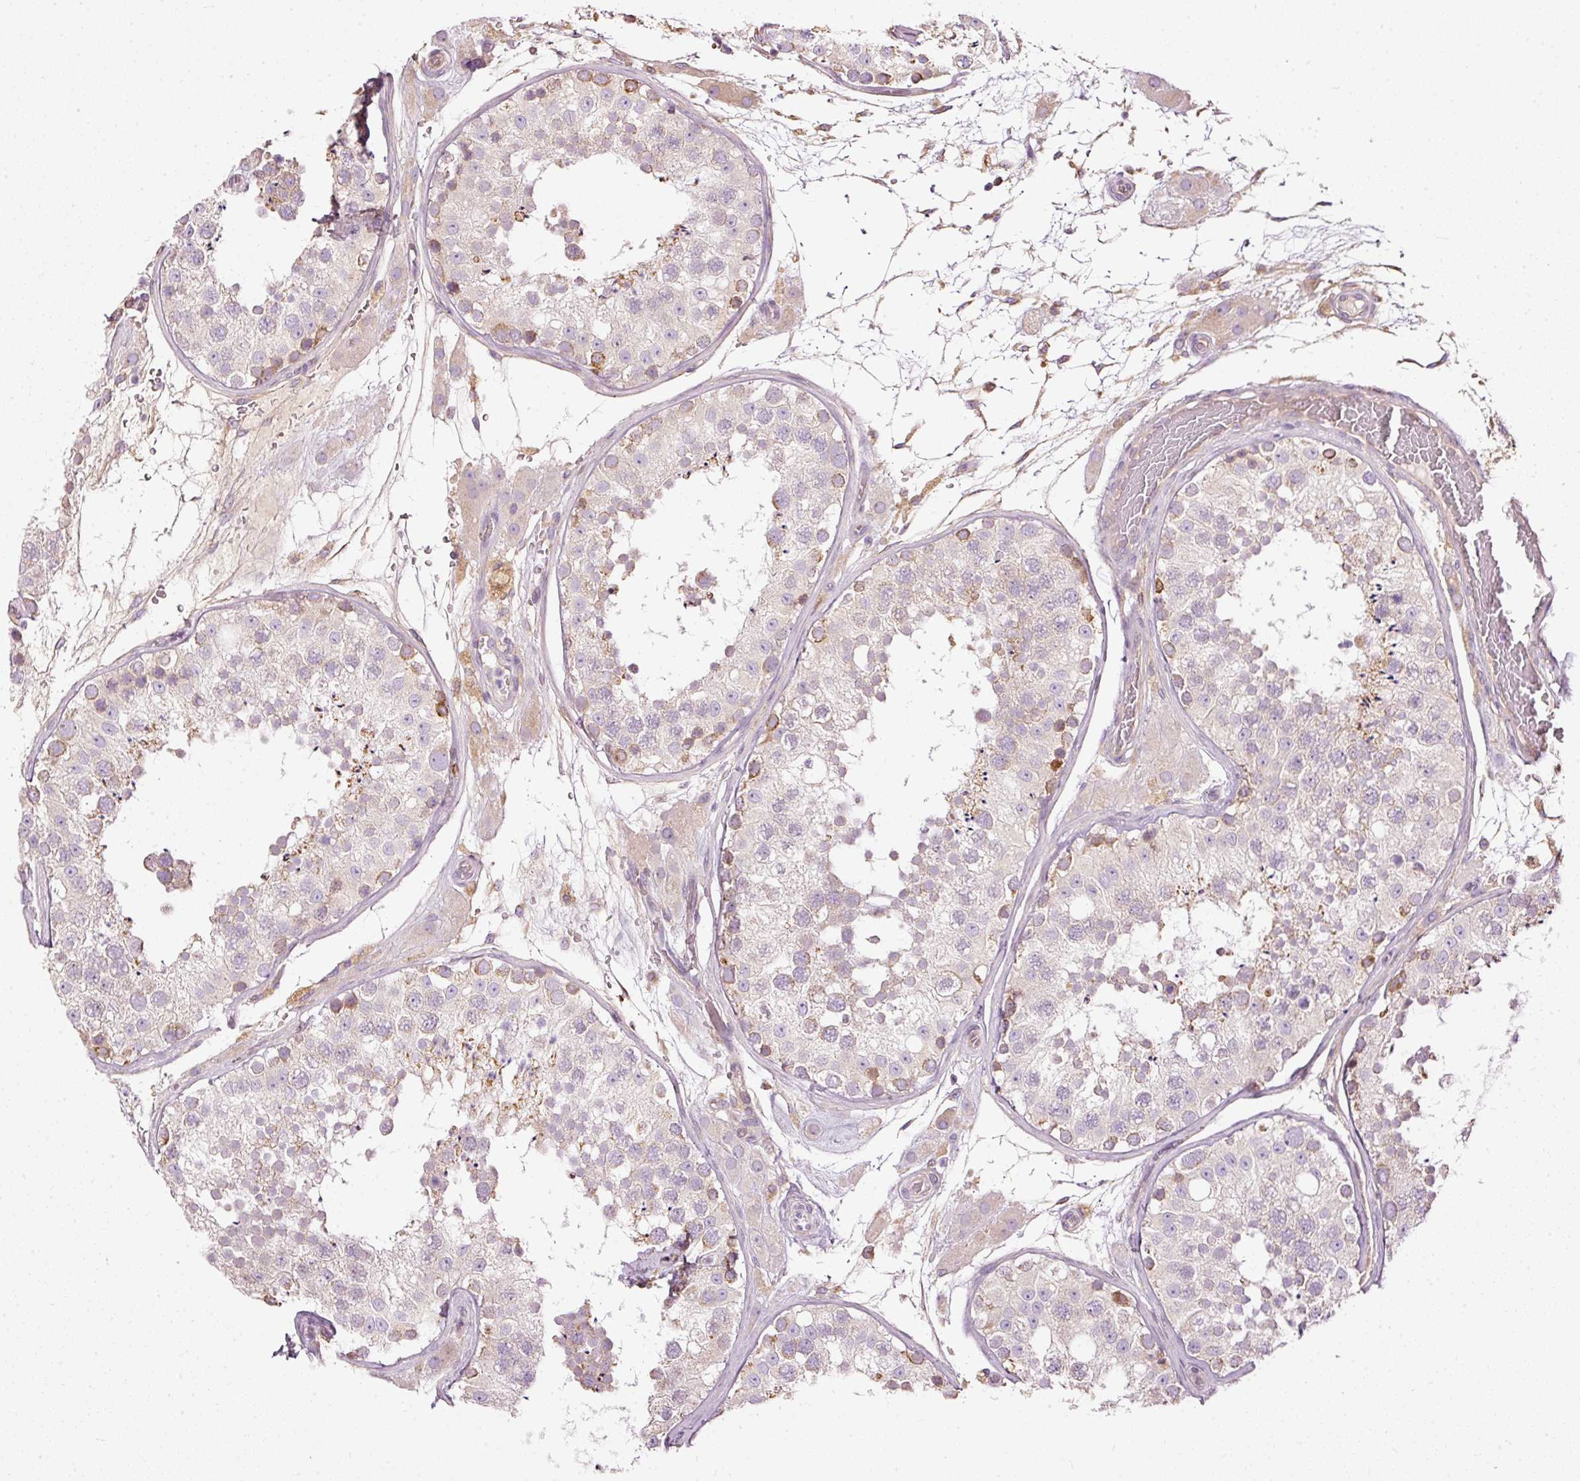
{"staining": {"intensity": "moderate", "quantity": "<25%", "location": "cytoplasmic/membranous"}, "tissue": "testis", "cell_type": "Cells in seminiferous ducts", "image_type": "normal", "snomed": [{"axis": "morphology", "description": "Normal tissue, NOS"}, {"axis": "topography", "description": "Testis"}], "caption": "Immunohistochemistry (IHC) histopathology image of normal testis: testis stained using immunohistochemistry (IHC) demonstrates low levels of moderate protein expression localized specifically in the cytoplasmic/membranous of cells in seminiferous ducts, appearing as a cytoplasmic/membranous brown color.", "gene": "PAQR9", "patient": {"sex": "male", "age": 26}}